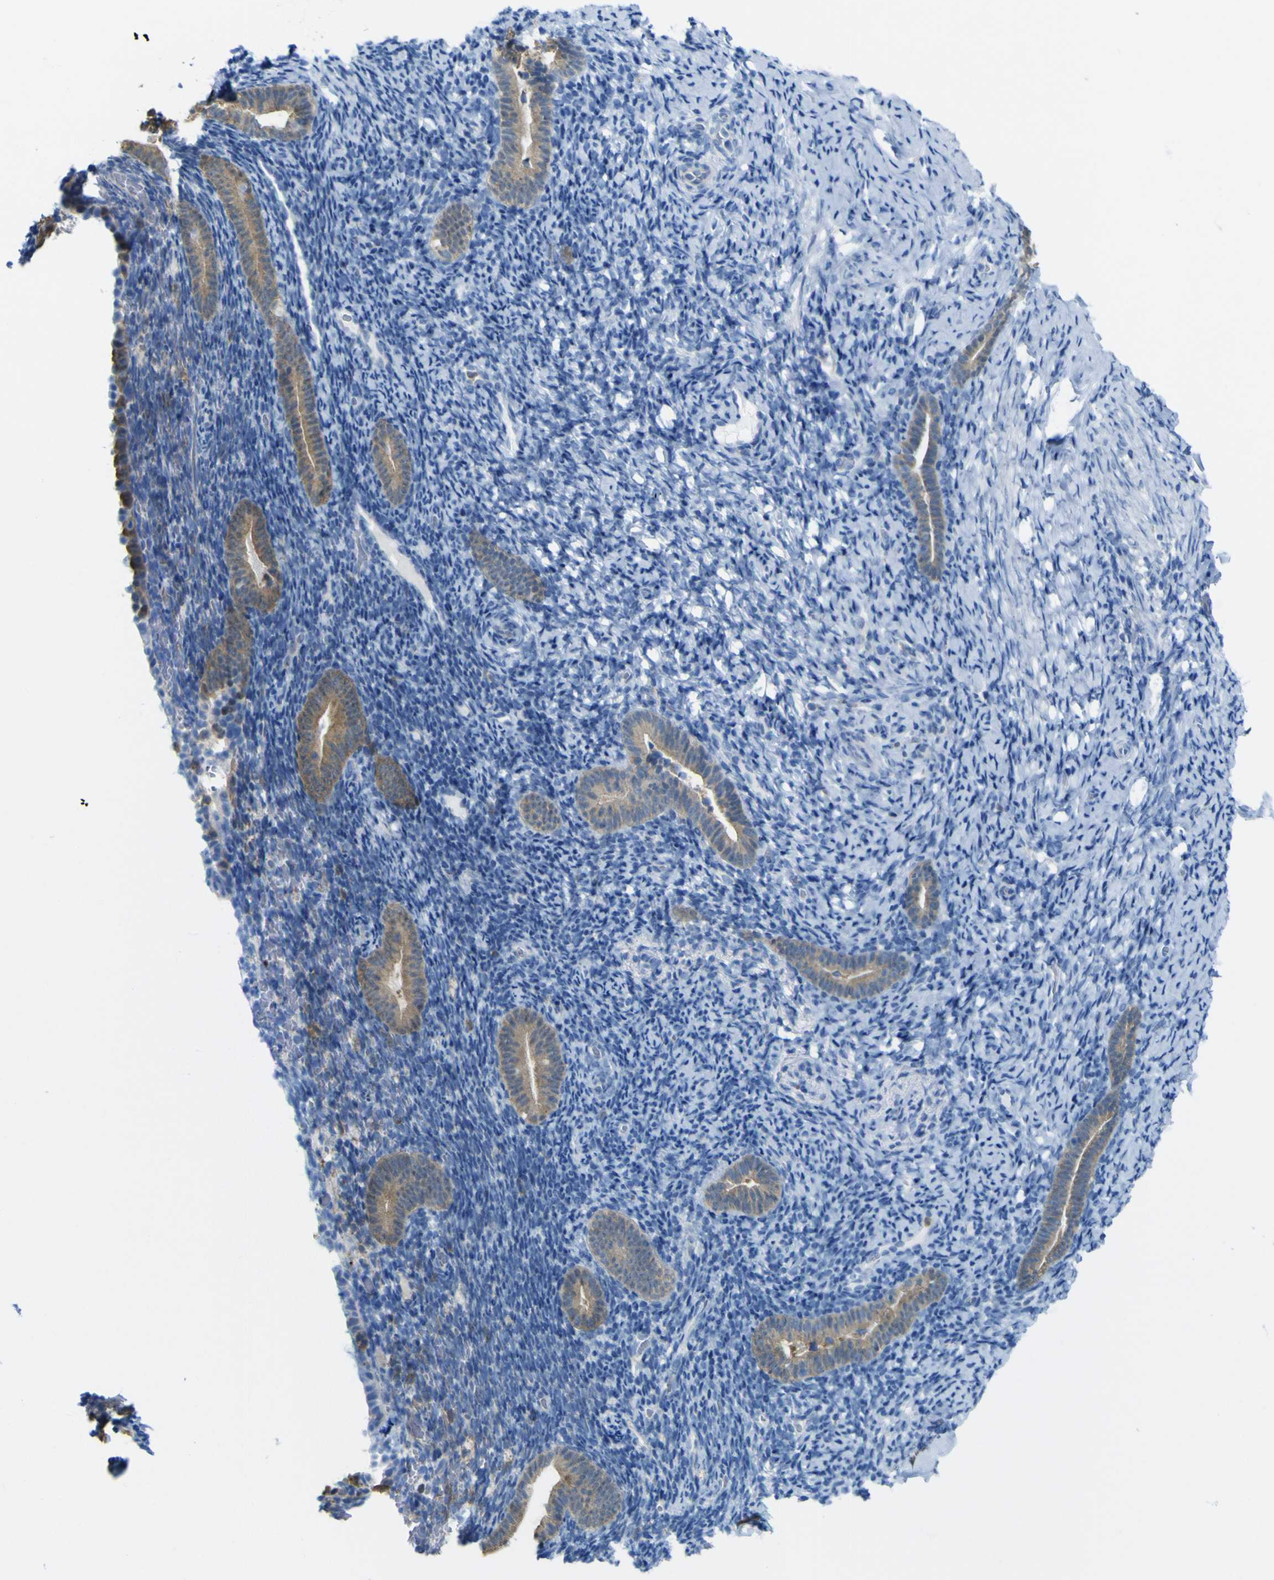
{"staining": {"intensity": "negative", "quantity": "none", "location": "none"}, "tissue": "endometrium", "cell_type": "Cells in endometrial stroma", "image_type": "normal", "snomed": [{"axis": "morphology", "description": "Normal tissue, NOS"}, {"axis": "topography", "description": "Endometrium"}], "caption": "DAB (3,3'-diaminobenzidine) immunohistochemical staining of unremarkable human endometrium demonstrates no significant expression in cells in endometrial stroma. Brightfield microscopy of IHC stained with DAB (3,3'-diaminobenzidine) (brown) and hematoxylin (blue), captured at high magnification.", "gene": "ABHD3", "patient": {"sex": "female", "age": 51}}